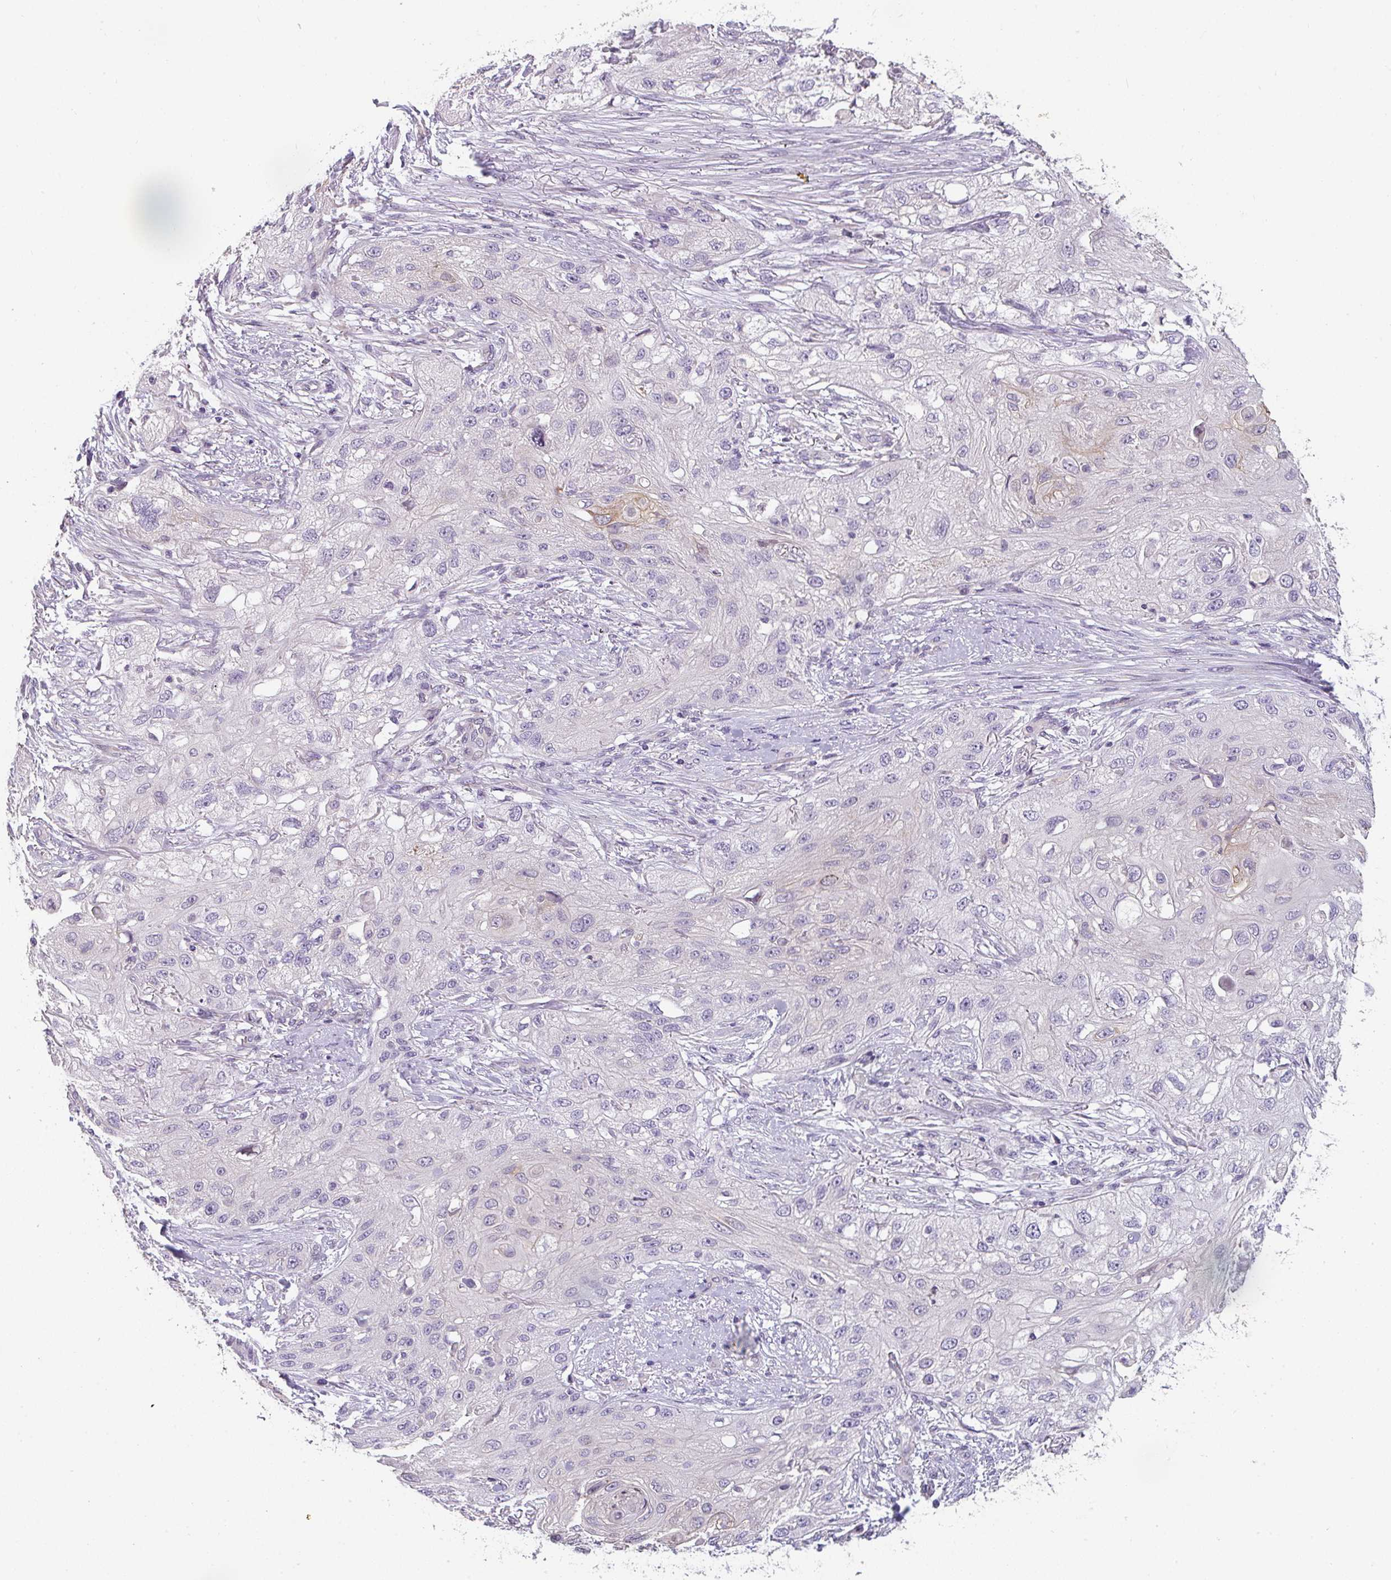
{"staining": {"intensity": "negative", "quantity": "none", "location": "none"}, "tissue": "skin cancer", "cell_type": "Tumor cells", "image_type": "cancer", "snomed": [{"axis": "morphology", "description": "Squamous cell carcinoma, NOS"}, {"axis": "topography", "description": "Skin"}, {"axis": "topography", "description": "Vulva"}], "caption": "Human skin cancer stained for a protein using immunohistochemistry (IHC) displays no staining in tumor cells.", "gene": "TNFRSF10A", "patient": {"sex": "female", "age": 86}}